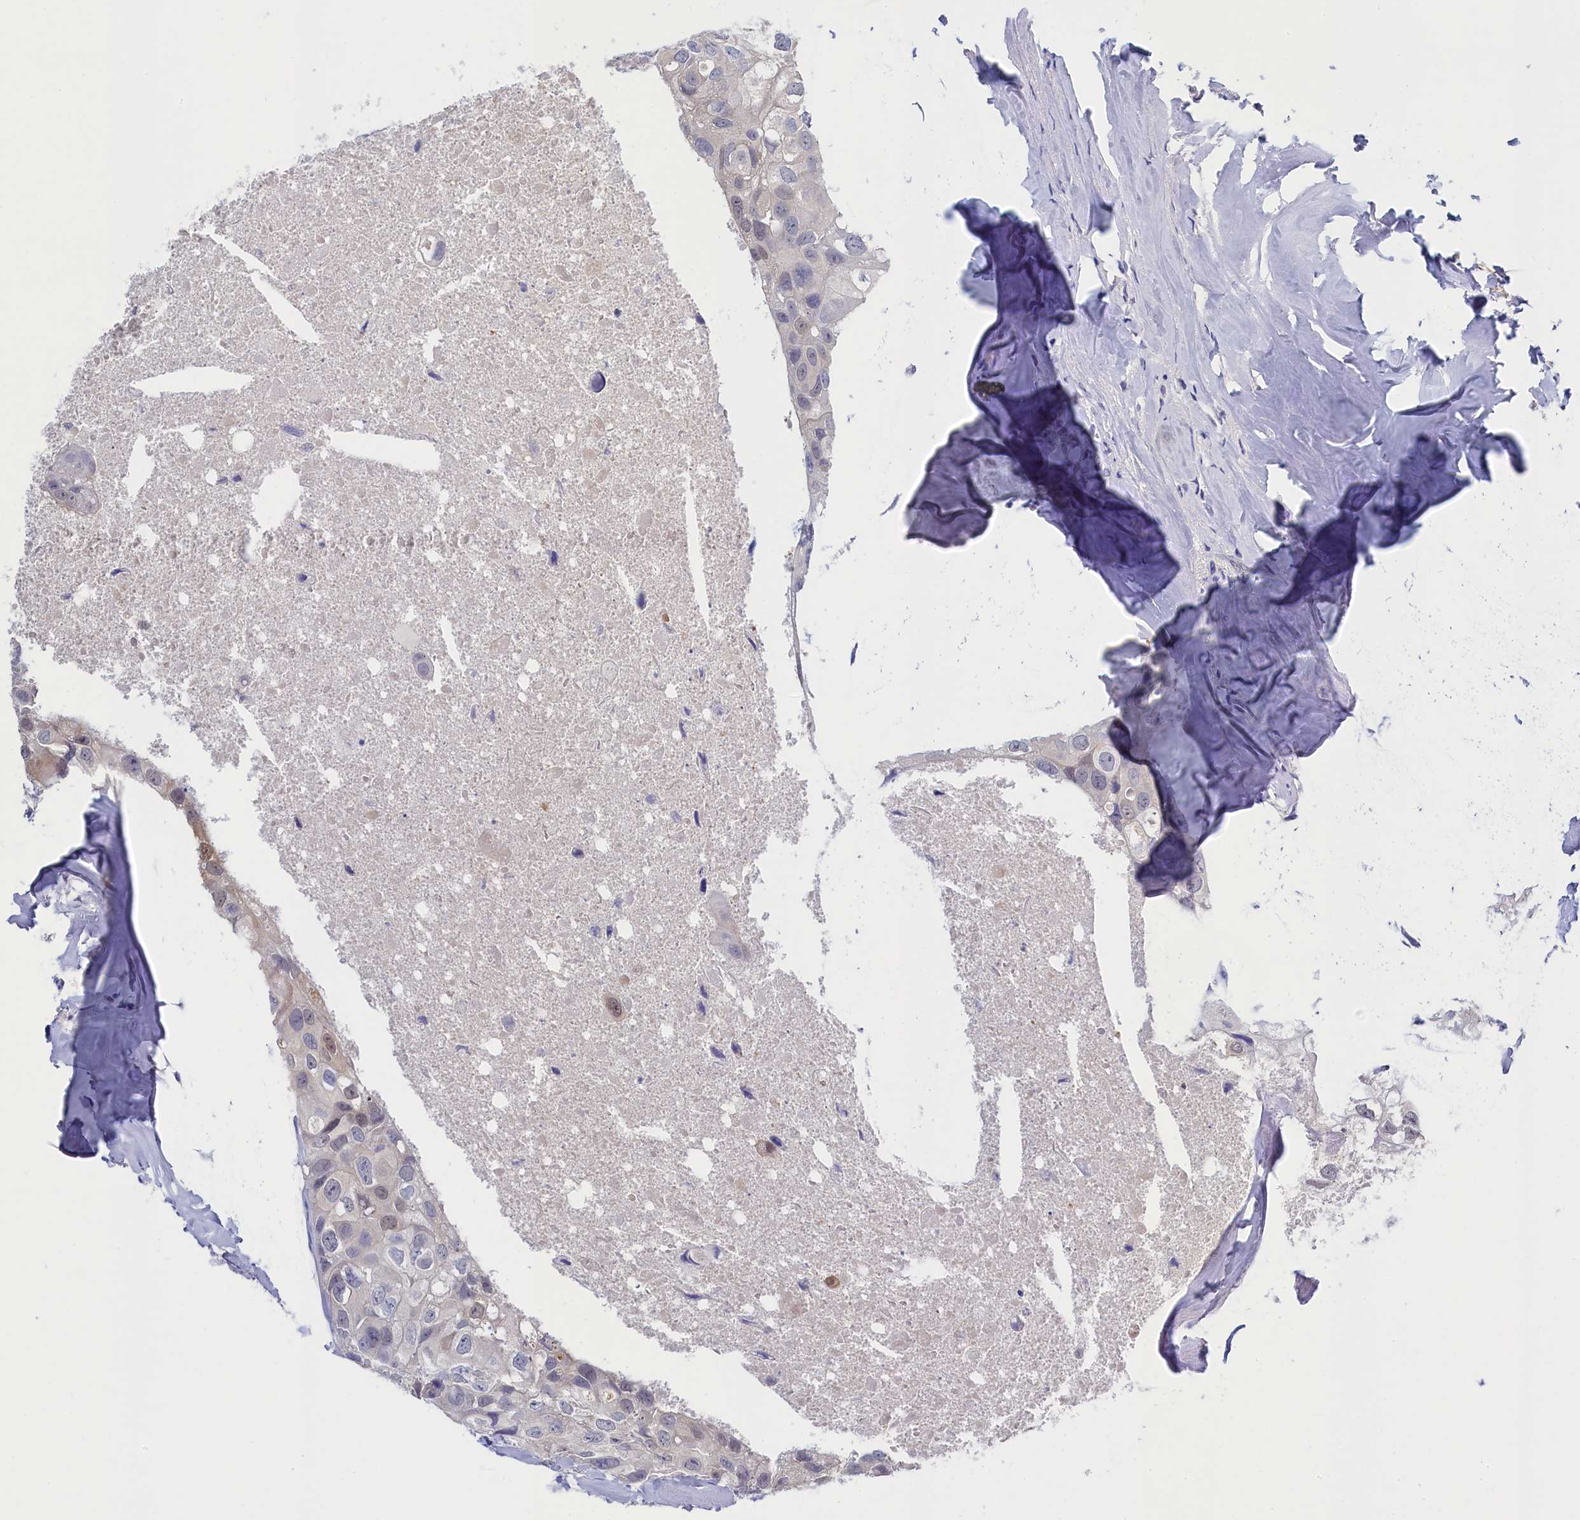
{"staining": {"intensity": "negative", "quantity": "none", "location": "none"}, "tissue": "head and neck cancer", "cell_type": "Tumor cells", "image_type": "cancer", "snomed": [{"axis": "morphology", "description": "Adenocarcinoma, NOS"}, {"axis": "morphology", "description": "Adenocarcinoma, metastatic, NOS"}, {"axis": "topography", "description": "Head-Neck"}], "caption": "Immunohistochemistry (IHC) of adenocarcinoma (head and neck) exhibits no expression in tumor cells.", "gene": "C11orf54", "patient": {"sex": "male", "age": 75}}